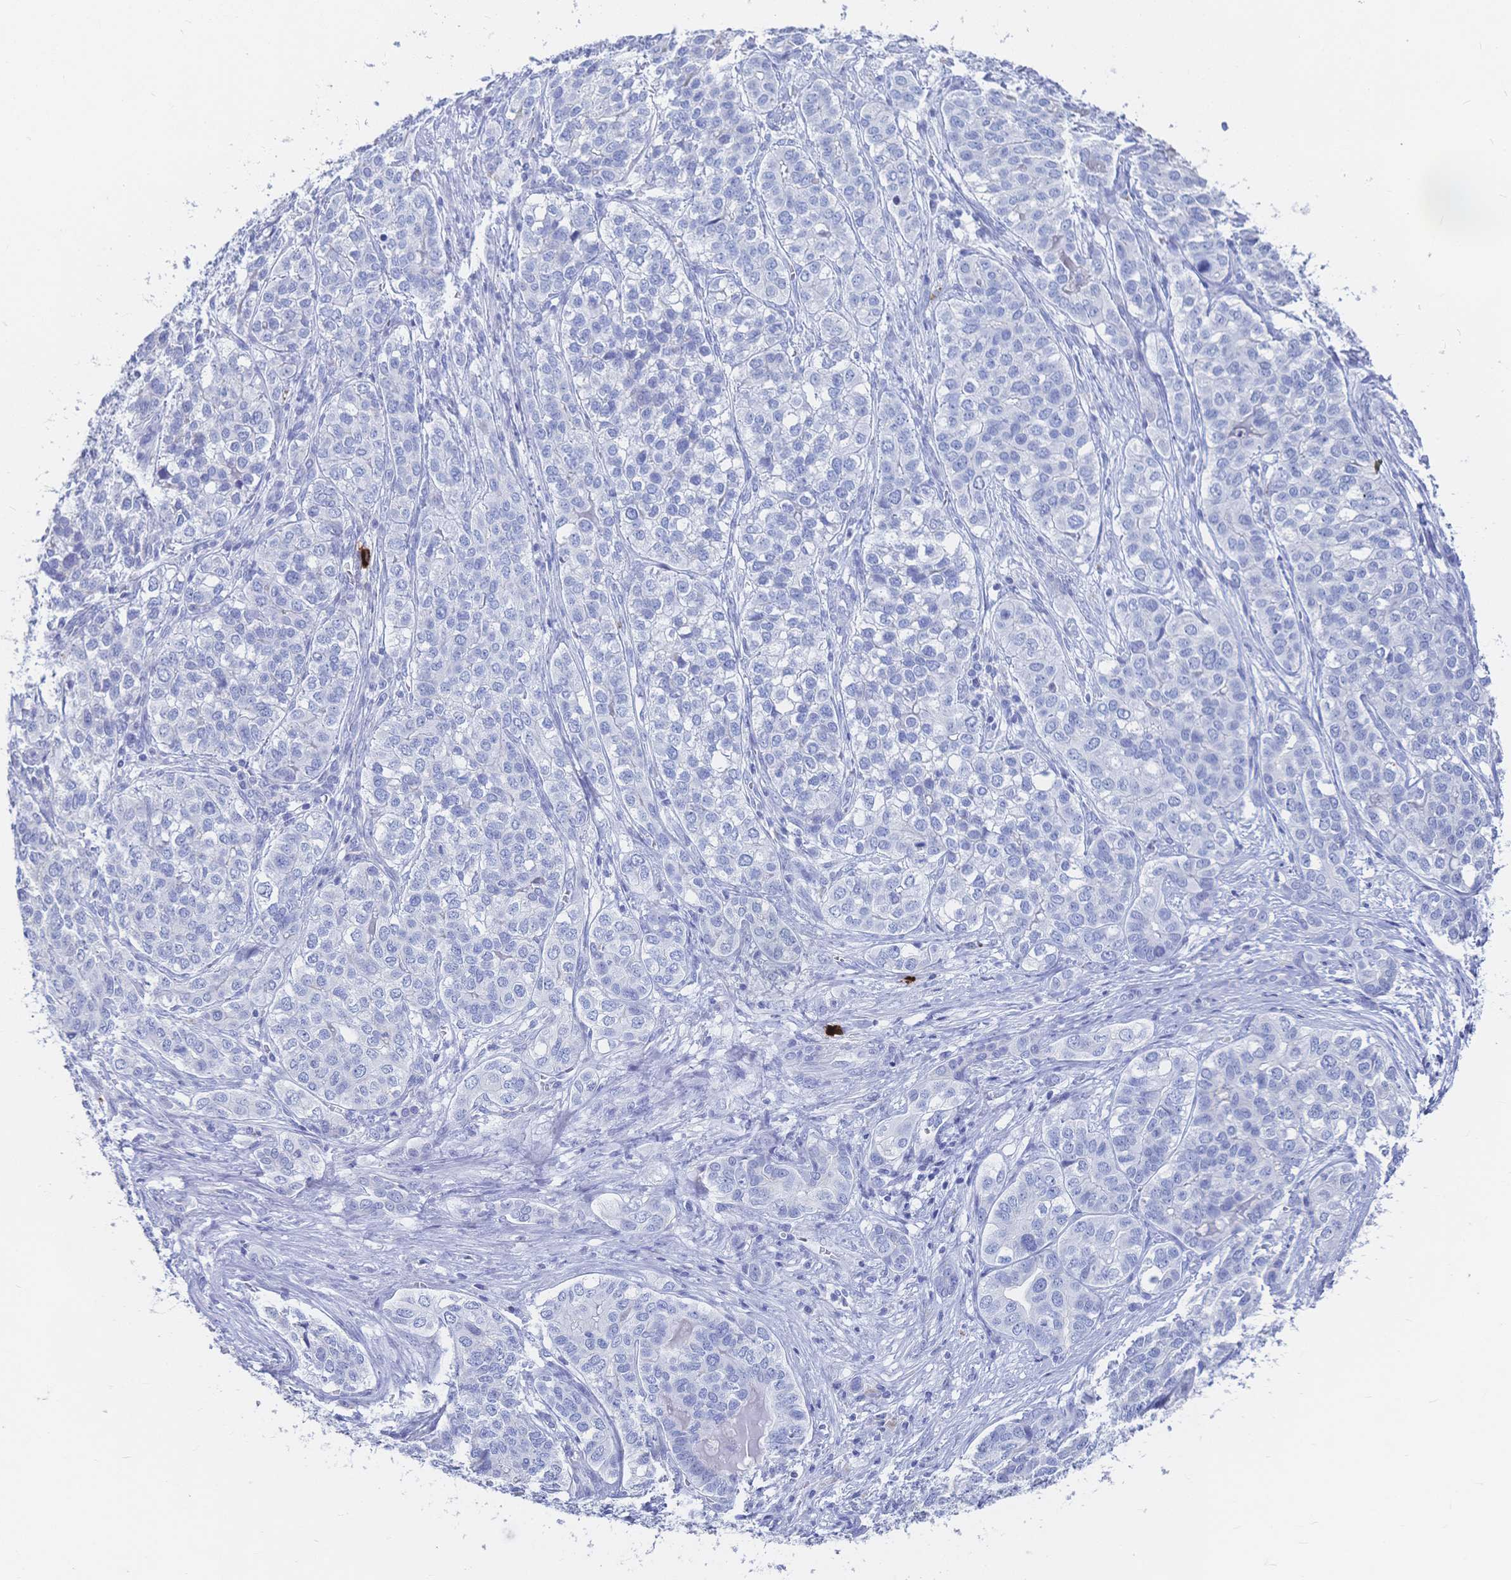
{"staining": {"intensity": "negative", "quantity": "none", "location": "none"}, "tissue": "liver cancer", "cell_type": "Tumor cells", "image_type": "cancer", "snomed": [{"axis": "morphology", "description": "Cholangiocarcinoma"}, {"axis": "topography", "description": "Liver"}], "caption": "Liver cholangiocarcinoma stained for a protein using immunohistochemistry reveals no staining tumor cells.", "gene": "IL2RB", "patient": {"sex": "male", "age": 56}}